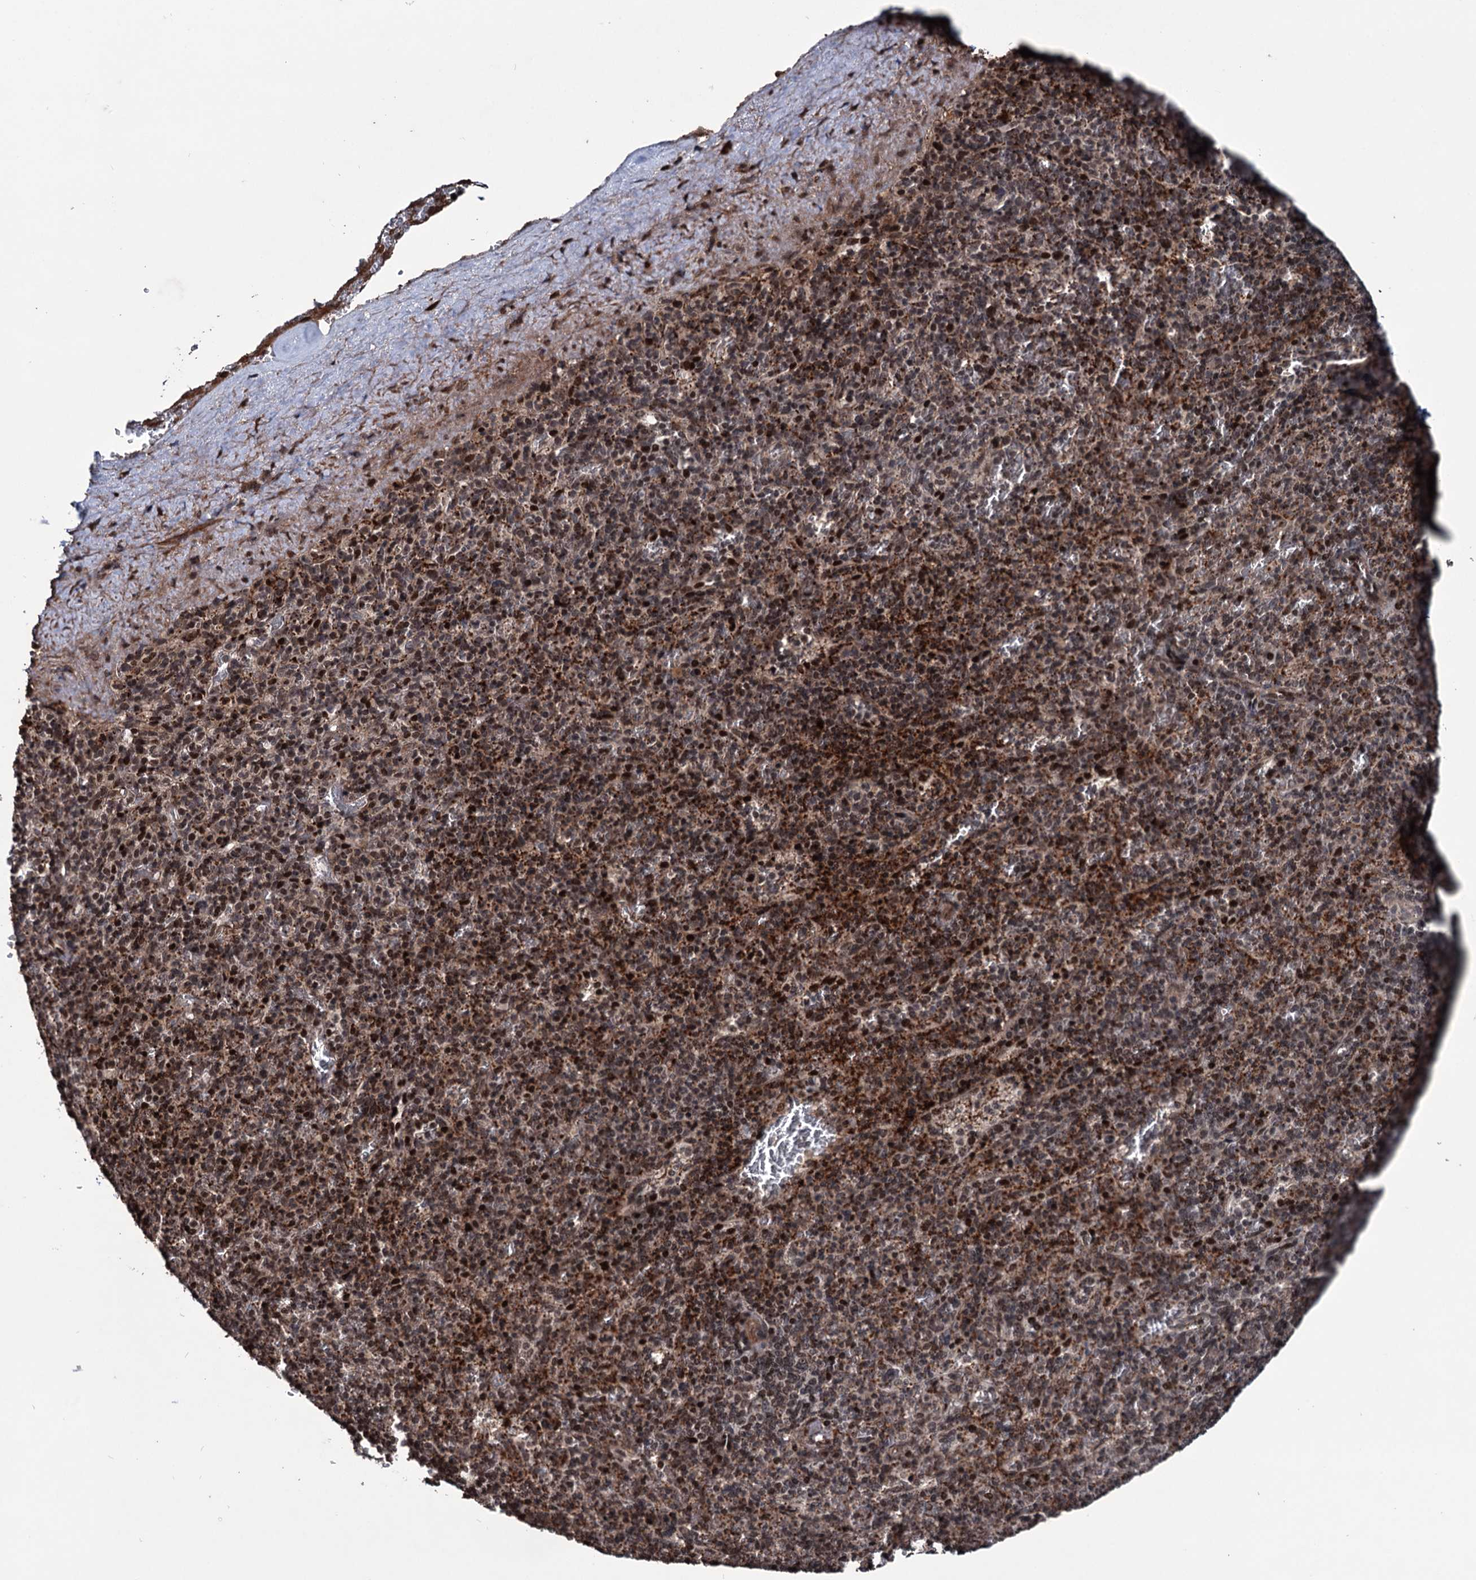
{"staining": {"intensity": "strong", "quantity": "25%-75%", "location": "cytoplasmic/membranous,nuclear"}, "tissue": "spleen", "cell_type": "Cells in red pulp", "image_type": "normal", "snomed": [{"axis": "morphology", "description": "Normal tissue, NOS"}, {"axis": "topography", "description": "Spleen"}], "caption": "Protein expression analysis of benign spleen exhibits strong cytoplasmic/membranous,nuclear positivity in approximately 25%-75% of cells in red pulp.", "gene": "EYA4", "patient": {"sex": "male", "age": 82}}